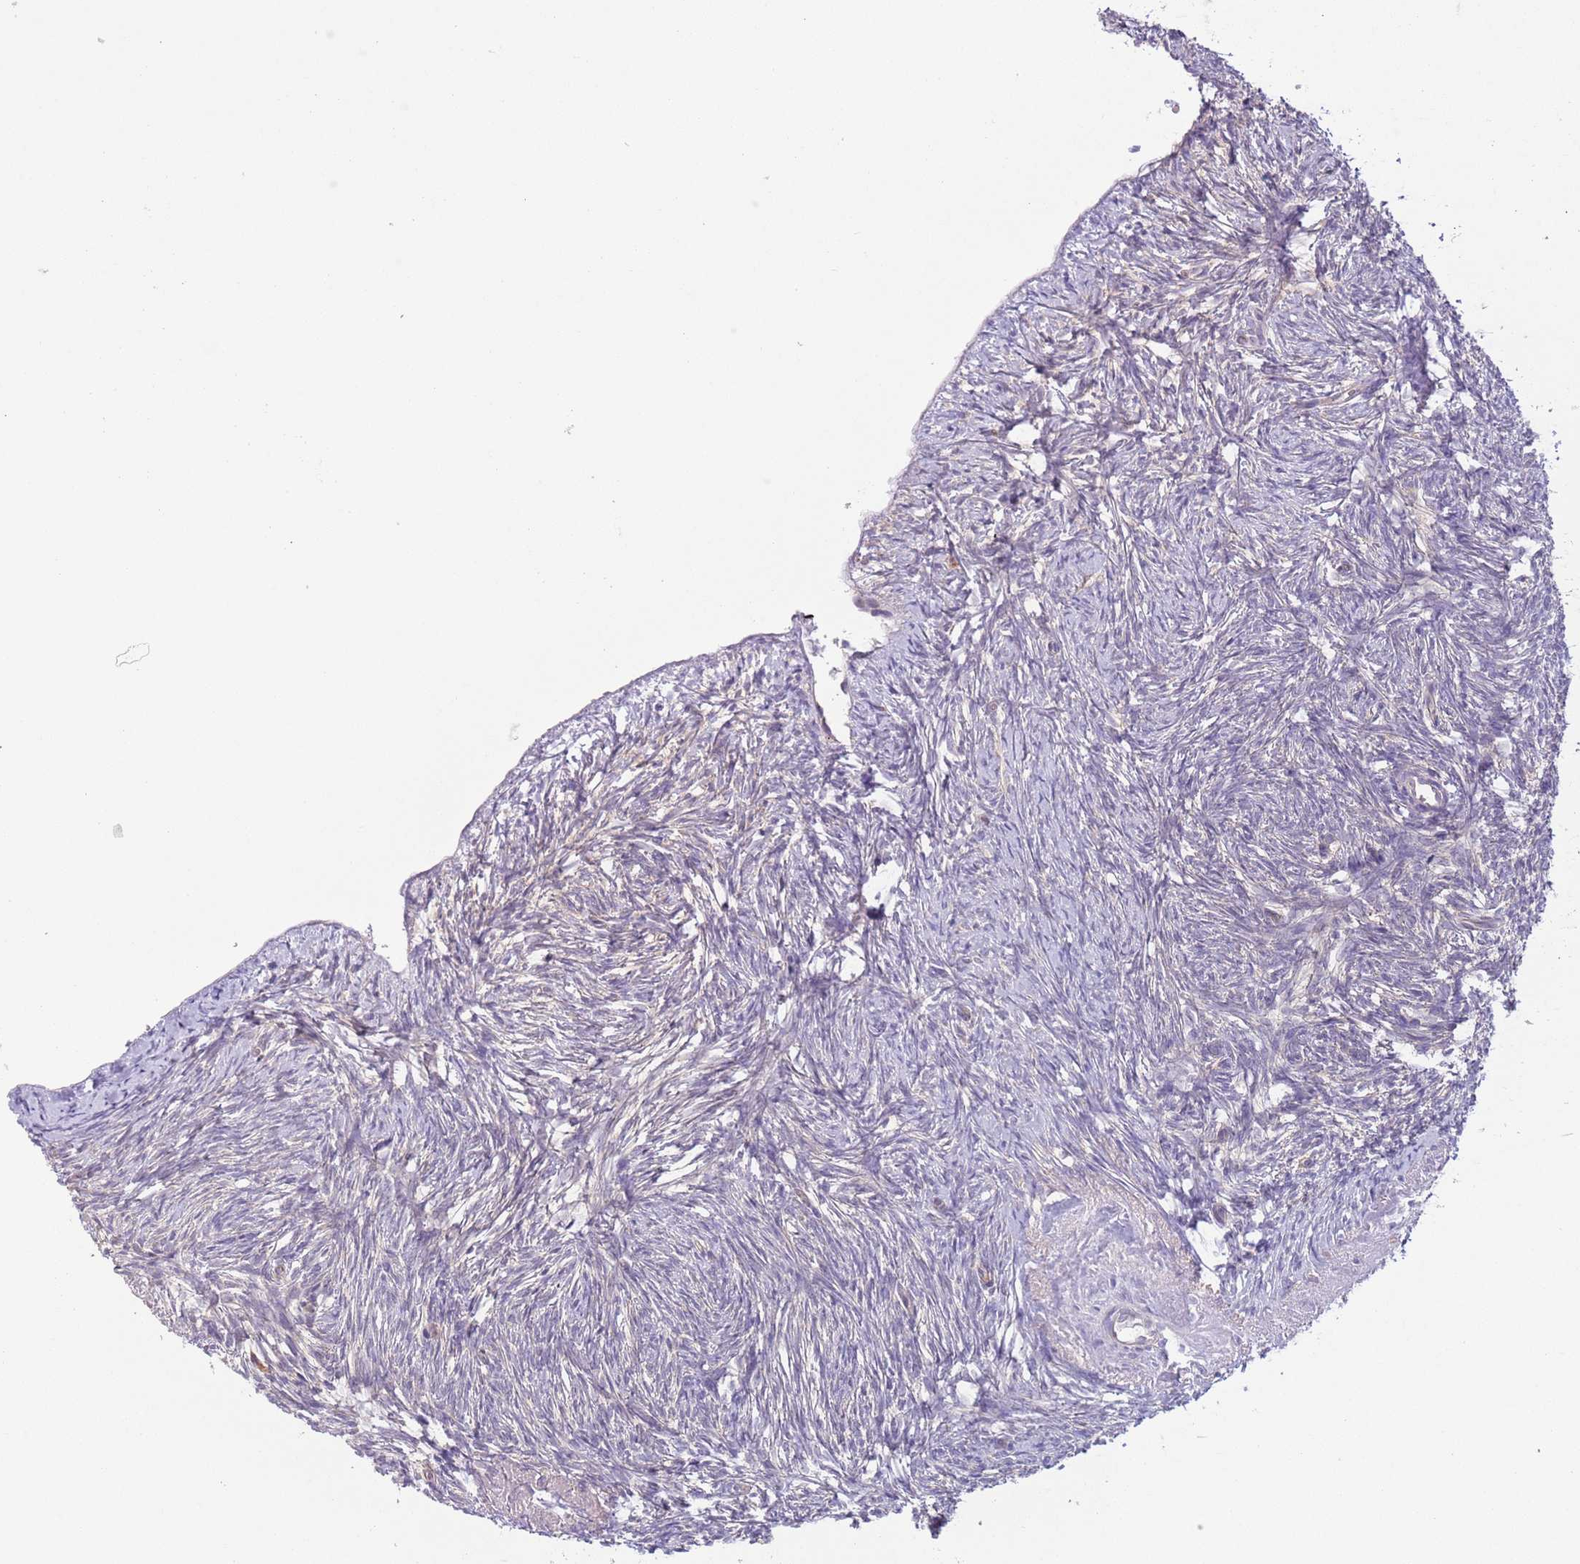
{"staining": {"intensity": "negative", "quantity": "none", "location": "none"}, "tissue": "ovary", "cell_type": "Ovarian stroma cells", "image_type": "normal", "snomed": [{"axis": "morphology", "description": "Normal tissue, NOS"}, {"axis": "topography", "description": "Ovary"}], "caption": "IHC of benign human ovary reveals no positivity in ovarian stroma cells. The staining was performed using DAB to visualize the protein expression in brown, while the nuclei were stained in blue with hematoxylin (Magnification: 20x).", "gene": "COPE", "patient": {"sex": "female", "age": 51}}